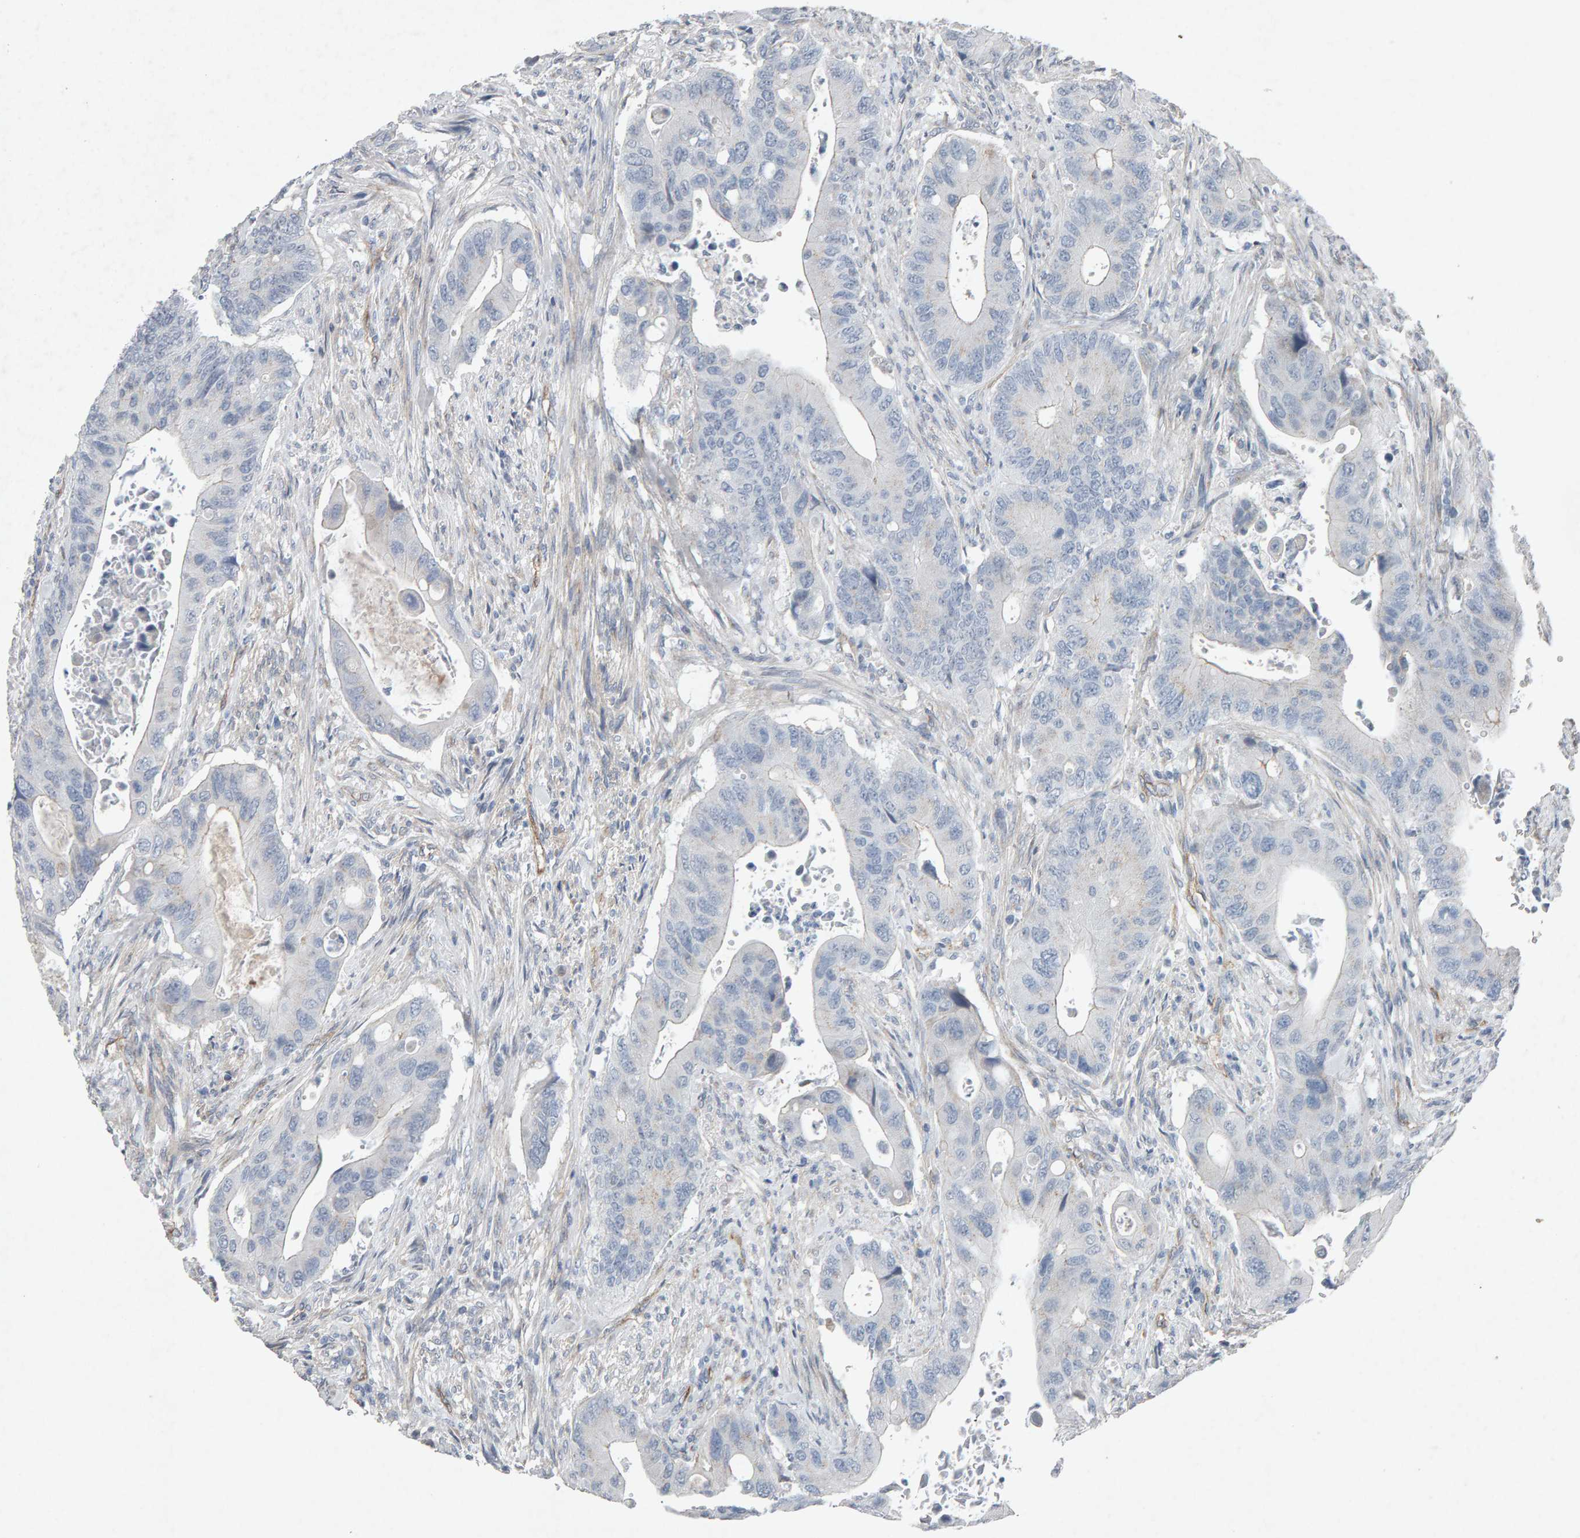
{"staining": {"intensity": "negative", "quantity": "none", "location": "none"}, "tissue": "colorectal cancer", "cell_type": "Tumor cells", "image_type": "cancer", "snomed": [{"axis": "morphology", "description": "Adenocarcinoma, NOS"}, {"axis": "topography", "description": "Rectum"}], "caption": "The micrograph displays no staining of tumor cells in colorectal adenocarcinoma.", "gene": "PTPRM", "patient": {"sex": "female", "age": 57}}